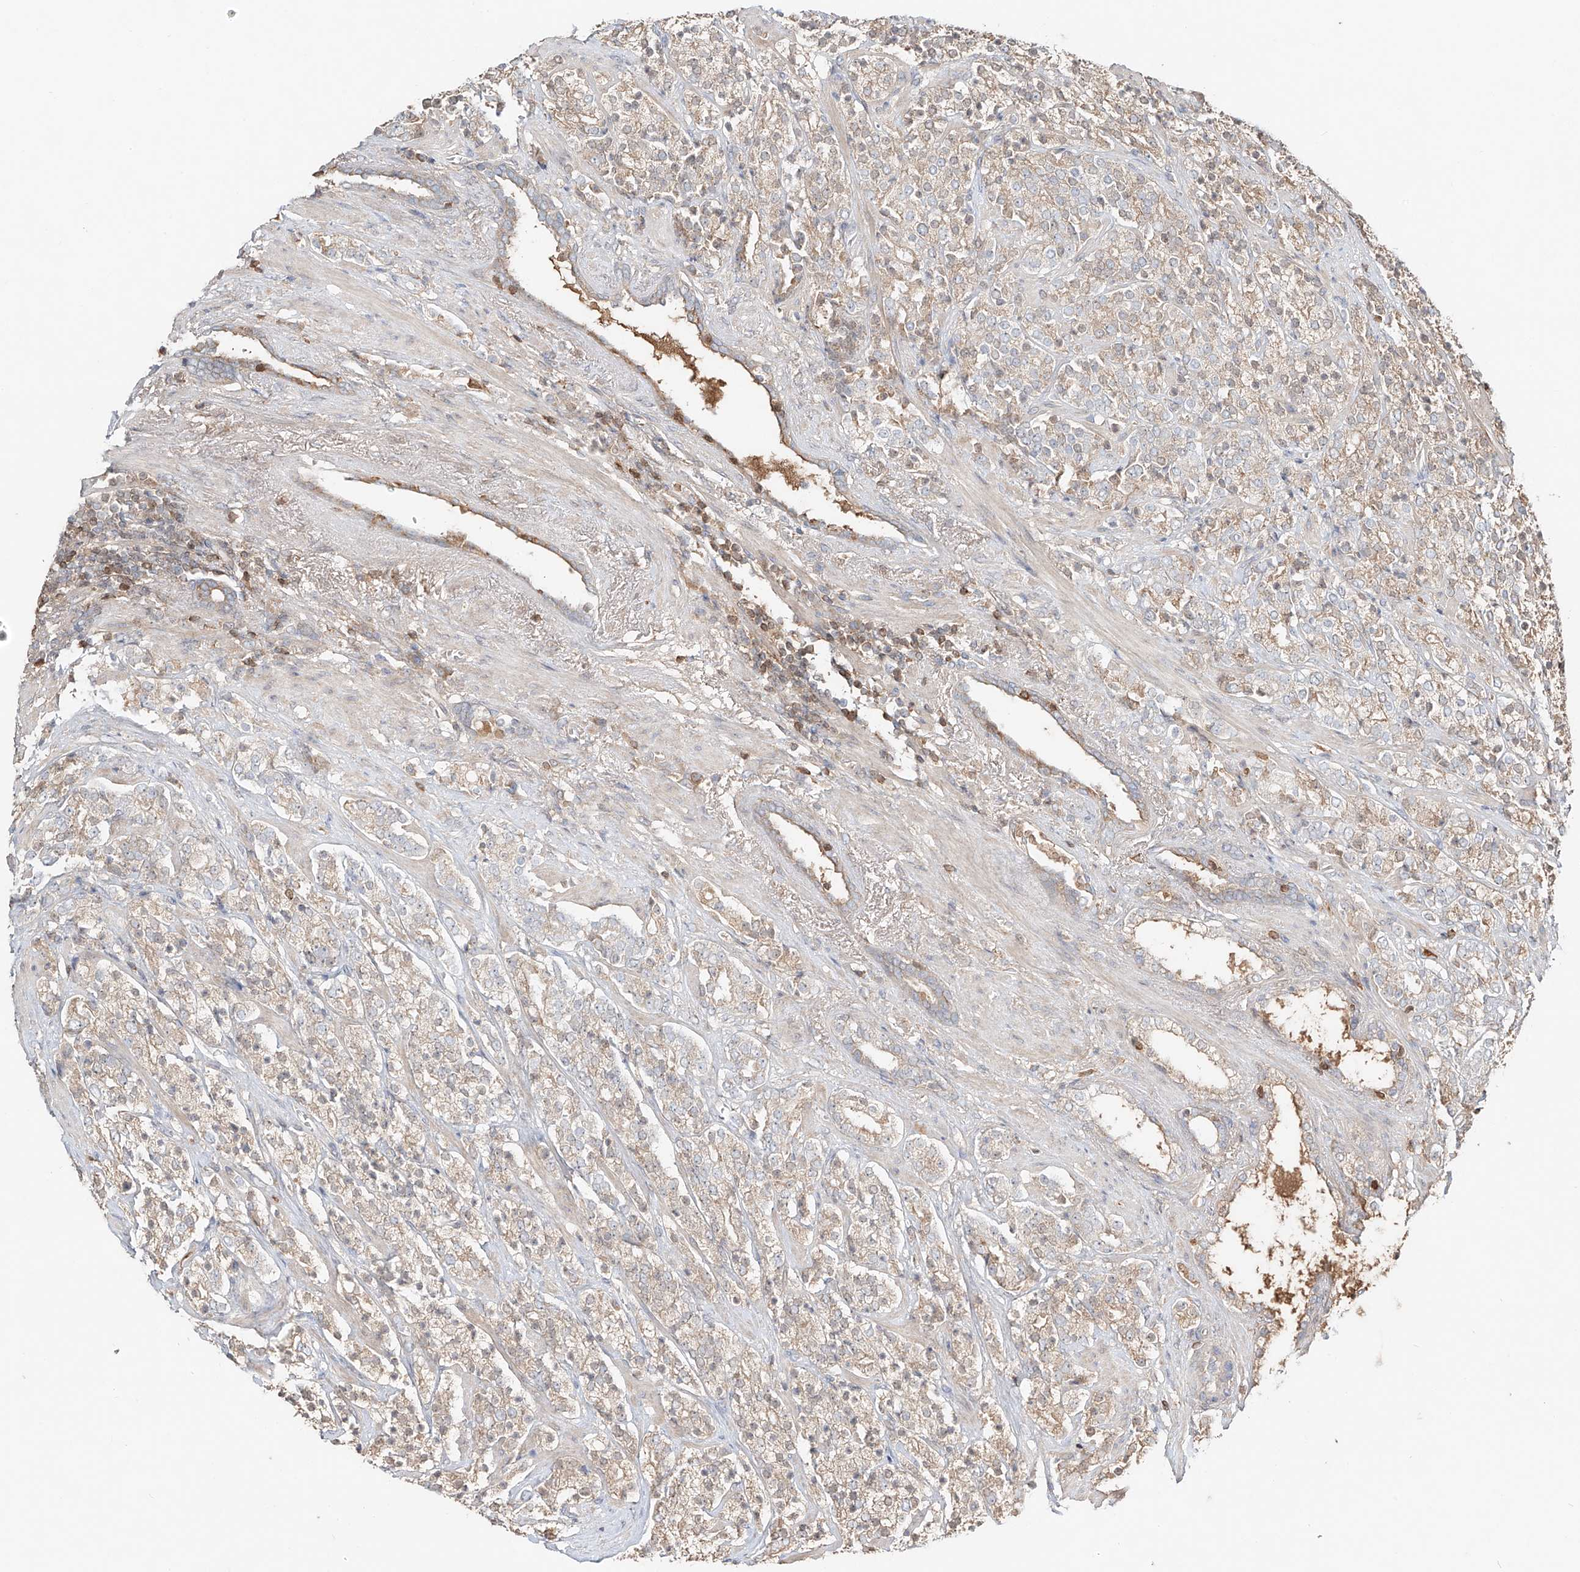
{"staining": {"intensity": "weak", "quantity": ">75%", "location": "cytoplasmic/membranous"}, "tissue": "prostate cancer", "cell_type": "Tumor cells", "image_type": "cancer", "snomed": [{"axis": "morphology", "description": "Adenocarcinoma, High grade"}, {"axis": "topography", "description": "Prostate"}], "caption": "Tumor cells show weak cytoplasmic/membranous positivity in approximately >75% of cells in prostate high-grade adenocarcinoma.", "gene": "ERO1A", "patient": {"sex": "male", "age": 71}}